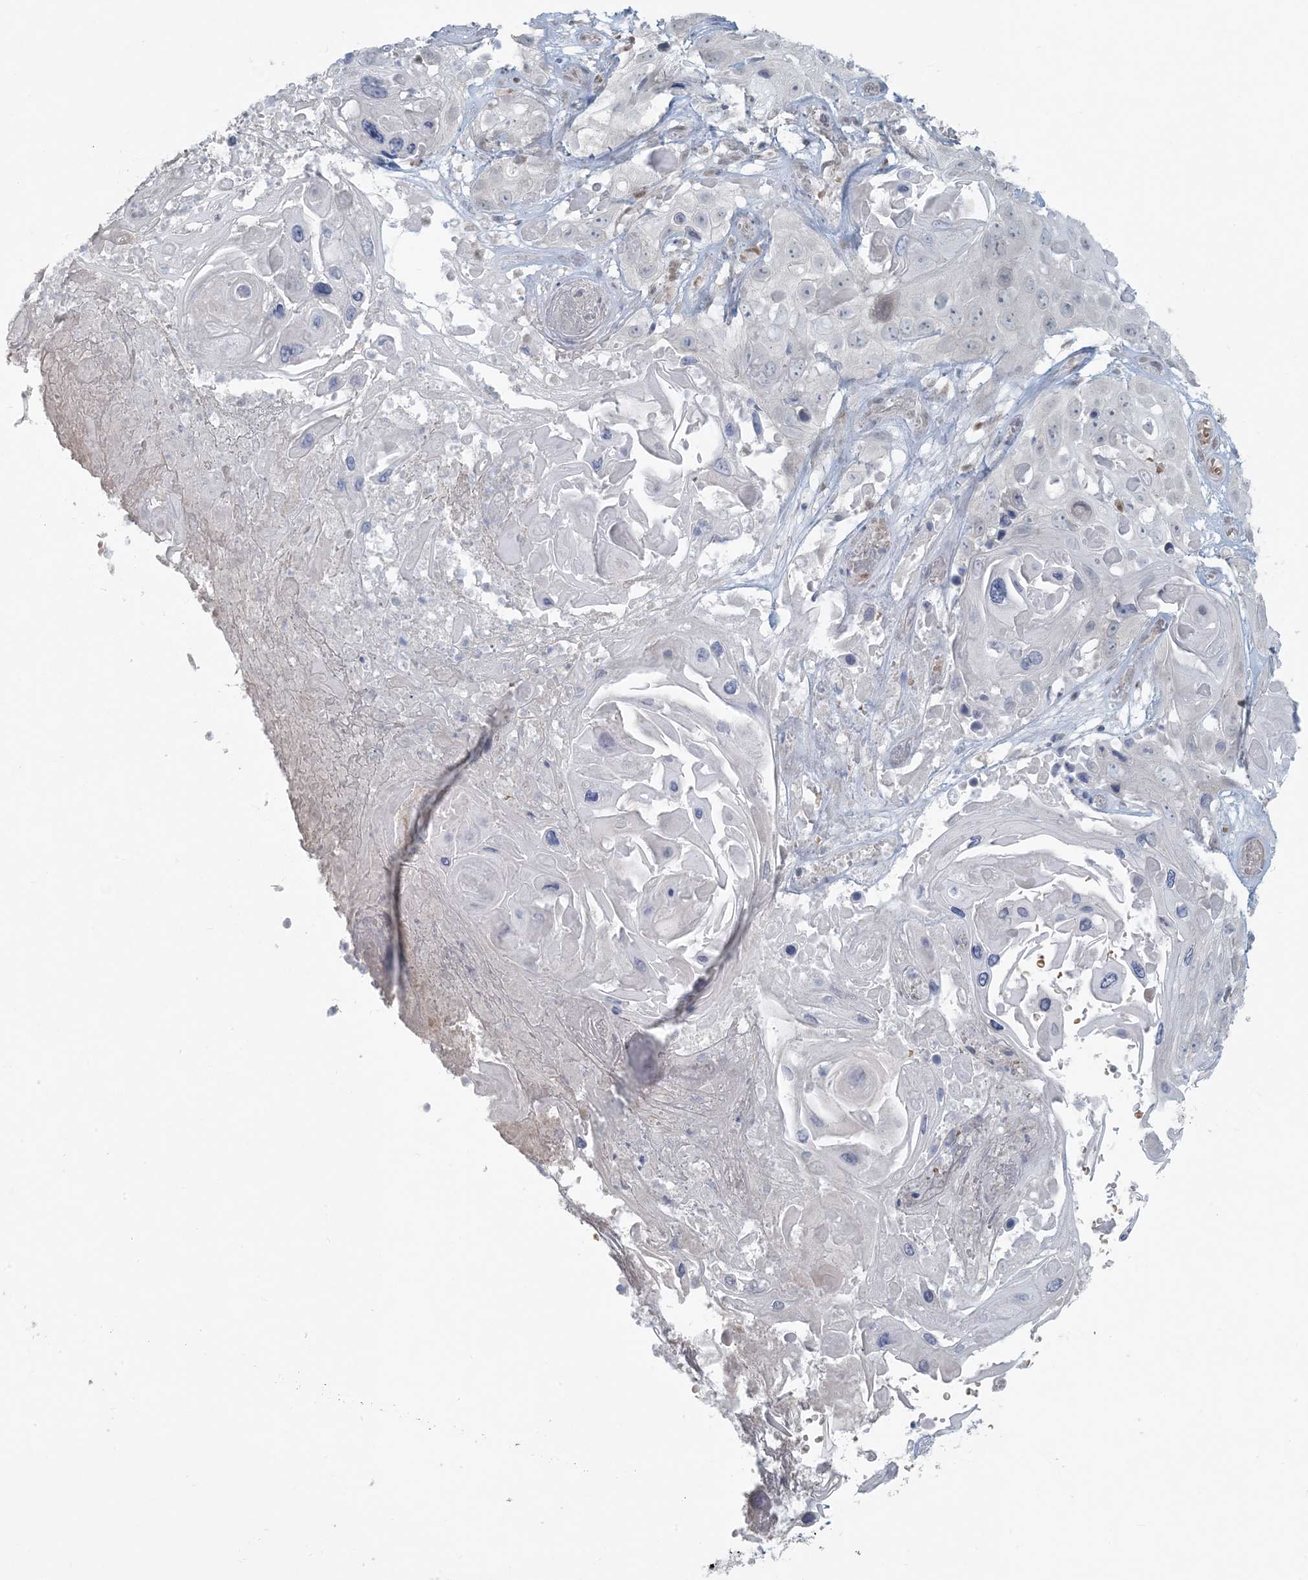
{"staining": {"intensity": "negative", "quantity": "none", "location": "none"}, "tissue": "skin cancer", "cell_type": "Tumor cells", "image_type": "cancer", "snomed": [{"axis": "morphology", "description": "Squamous cell carcinoma, NOS"}, {"axis": "topography", "description": "Skin"}], "caption": "Immunohistochemical staining of human squamous cell carcinoma (skin) displays no significant staining in tumor cells.", "gene": "CTDNEP1", "patient": {"sex": "male", "age": 55}}